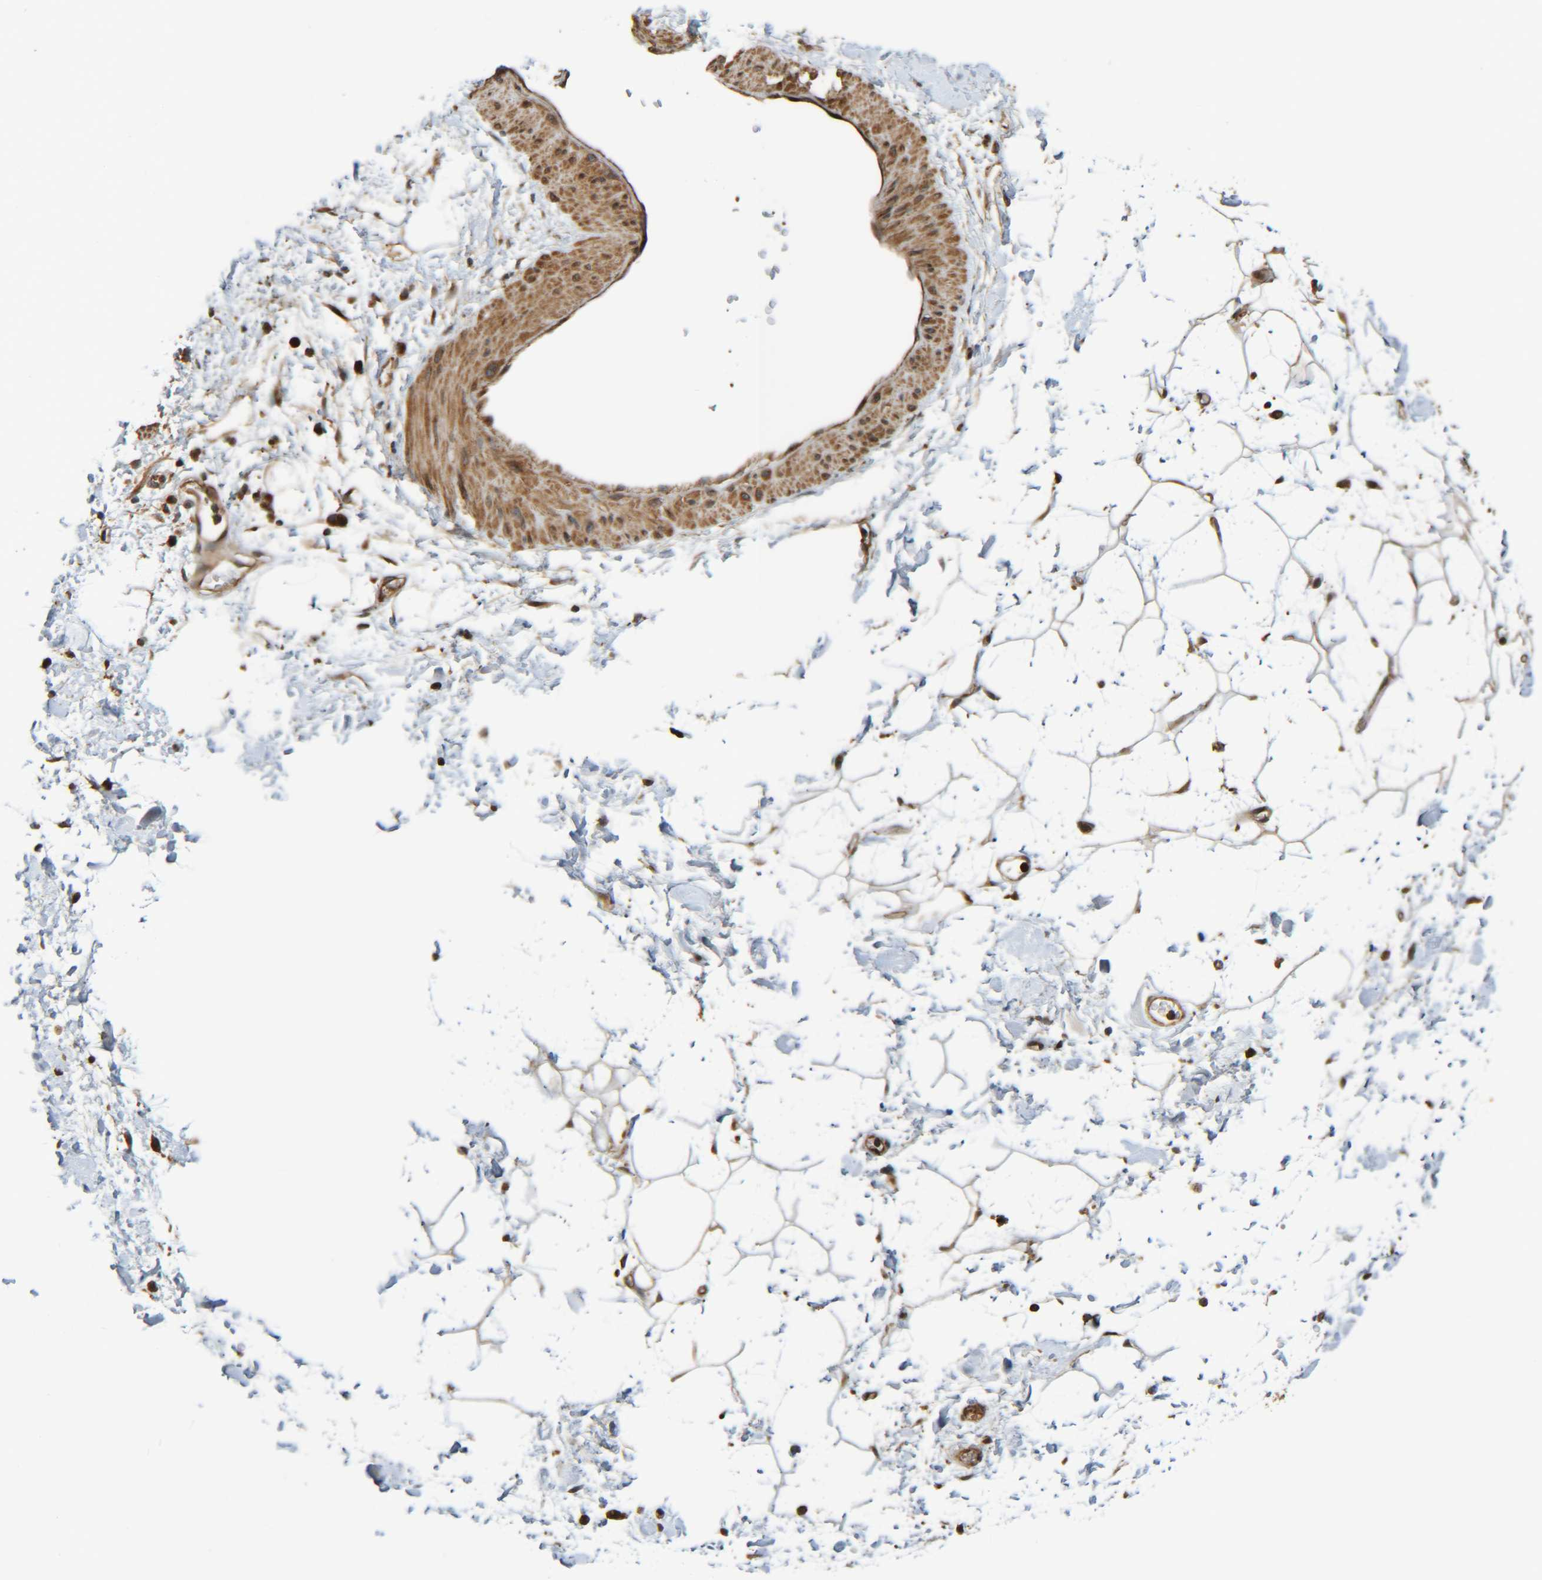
{"staining": {"intensity": "moderate", "quantity": ">75%", "location": "cytoplasmic/membranous"}, "tissue": "adipose tissue", "cell_type": "Adipocytes", "image_type": "normal", "snomed": [{"axis": "morphology", "description": "Normal tissue, NOS"}, {"axis": "topography", "description": "Soft tissue"}], "caption": "About >75% of adipocytes in unremarkable human adipose tissue reveal moderate cytoplasmic/membranous protein expression as visualized by brown immunohistochemical staining.", "gene": "CCDC57", "patient": {"sex": "male", "age": 72}}